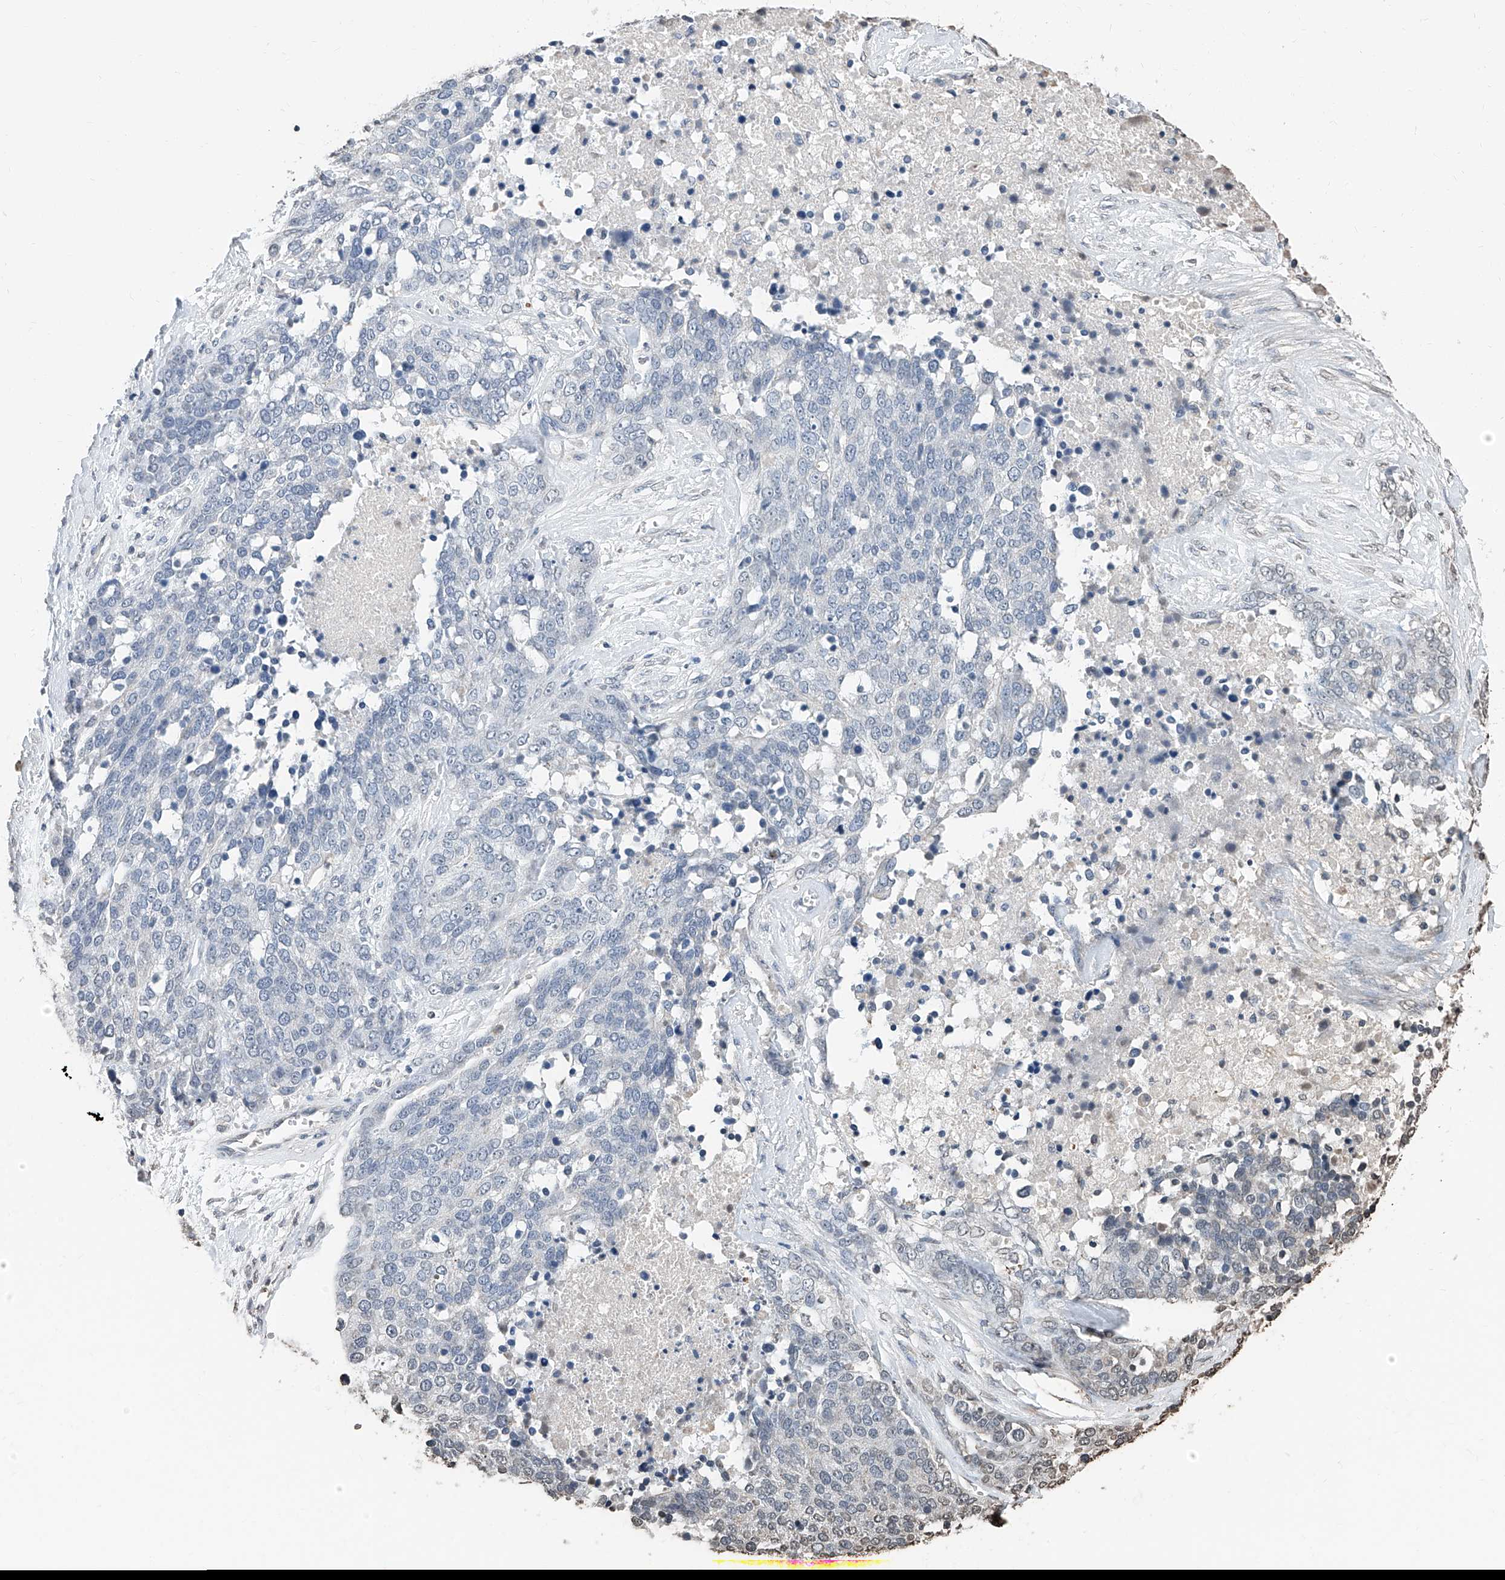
{"staining": {"intensity": "negative", "quantity": "none", "location": "none"}, "tissue": "ovarian cancer", "cell_type": "Tumor cells", "image_type": "cancer", "snomed": [{"axis": "morphology", "description": "Cystadenocarcinoma, serous, NOS"}, {"axis": "topography", "description": "Ovary"}], "caption": "An image of human ovarian serous cystadenocarcinoma is negative for staining in tumor cells.", "gene": "RP9", "patient": {"sex": "female", "age": 44}}